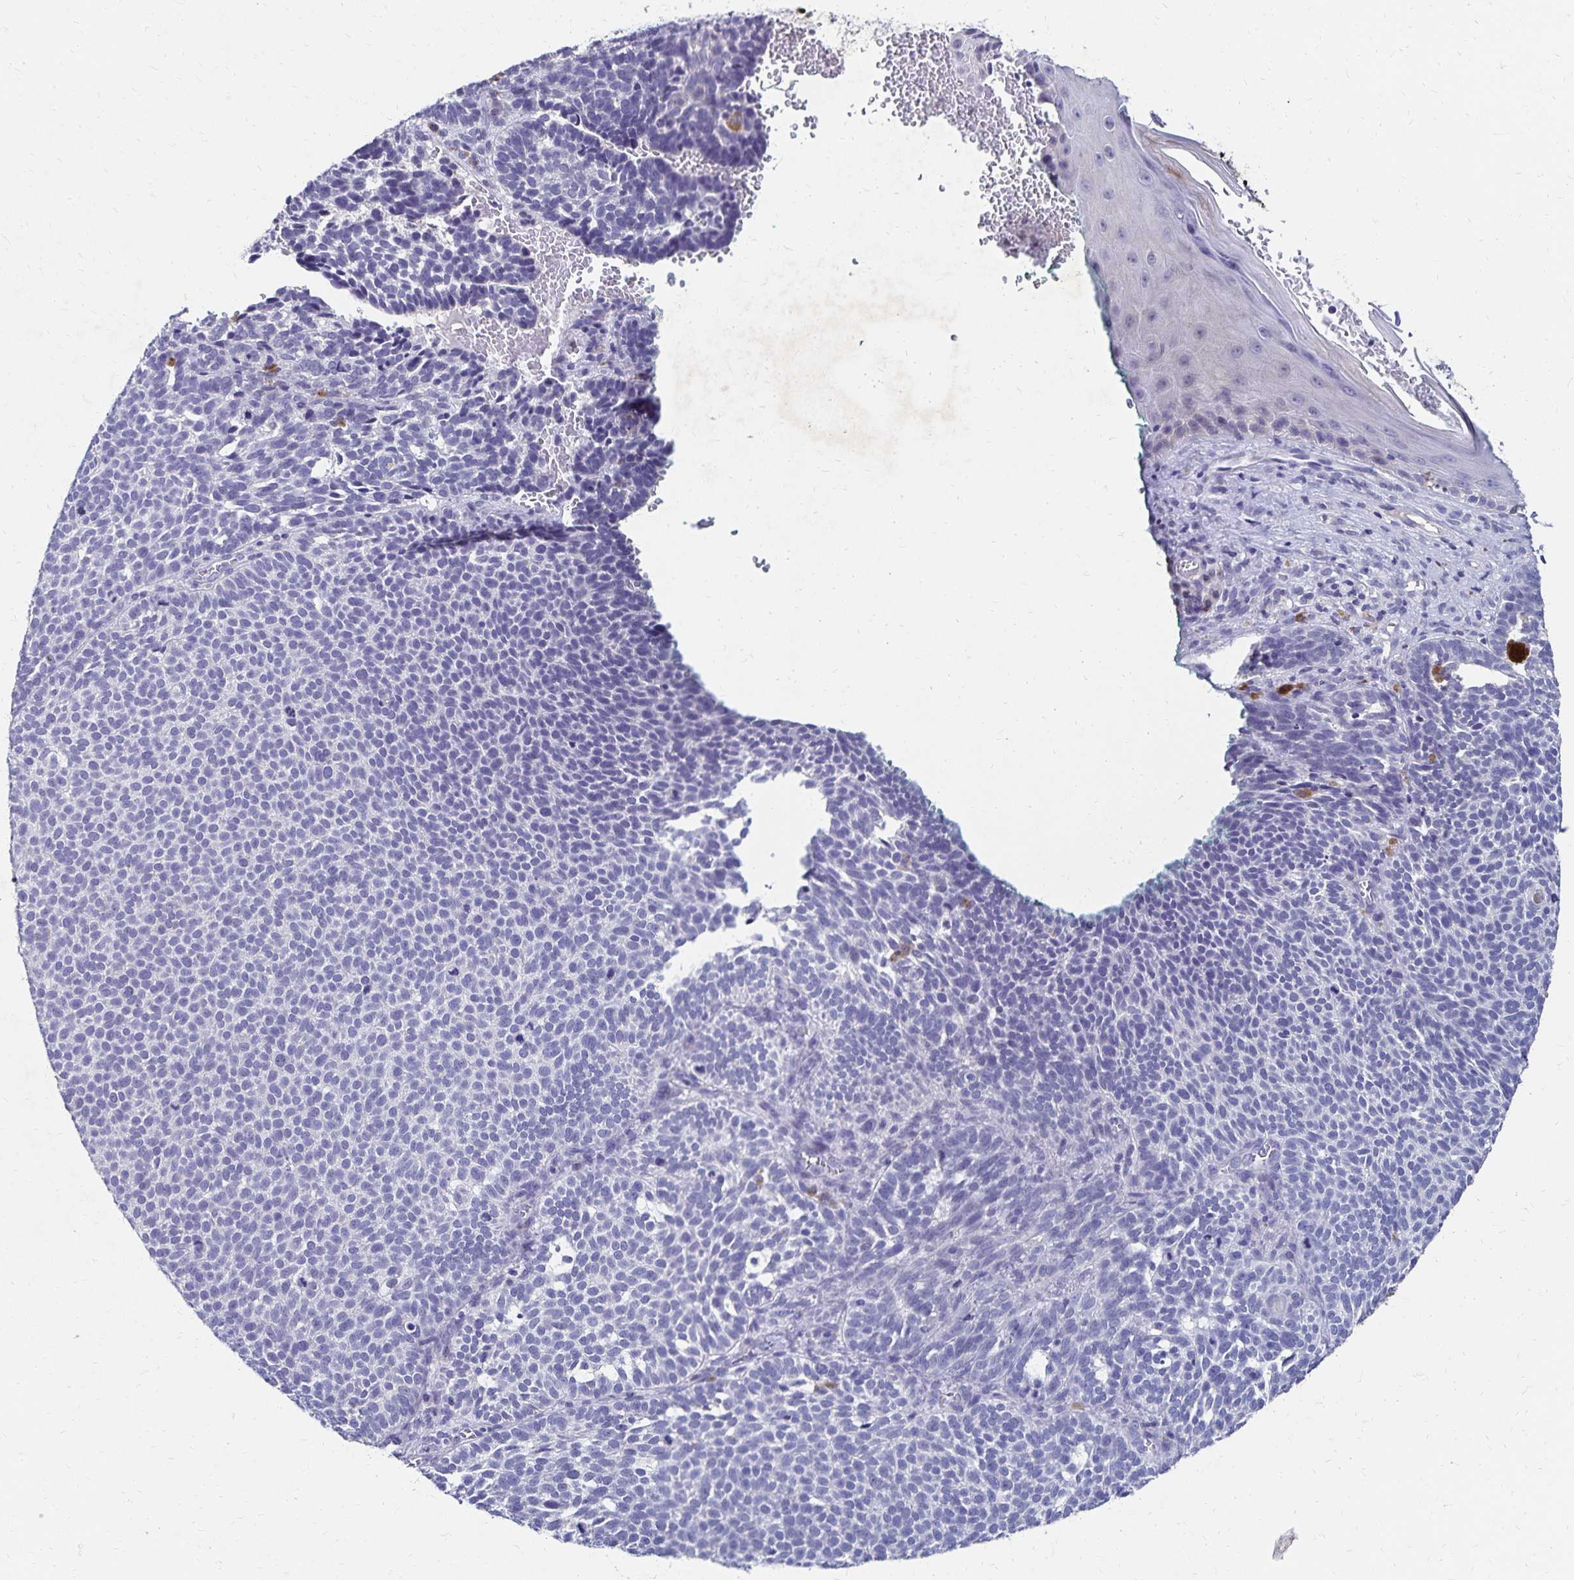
{"staining": {"intensity": "negative", "quantity": "none", "location": "none"}, "tissue": "skin cancer", "cell_type": "Tumor cells", "image_type": "cancer", "snomed": [{"axis": "morphology", "description": "Basal cell carcinoma"}, {"axis": "topography", "description": "Skin"}], "caption": "The micrograph displays no significant positivity in tumor cells of skin basal cell carcinoma.", "gene": "PAX5", "patient": {"sex": "male", "age": 63}}